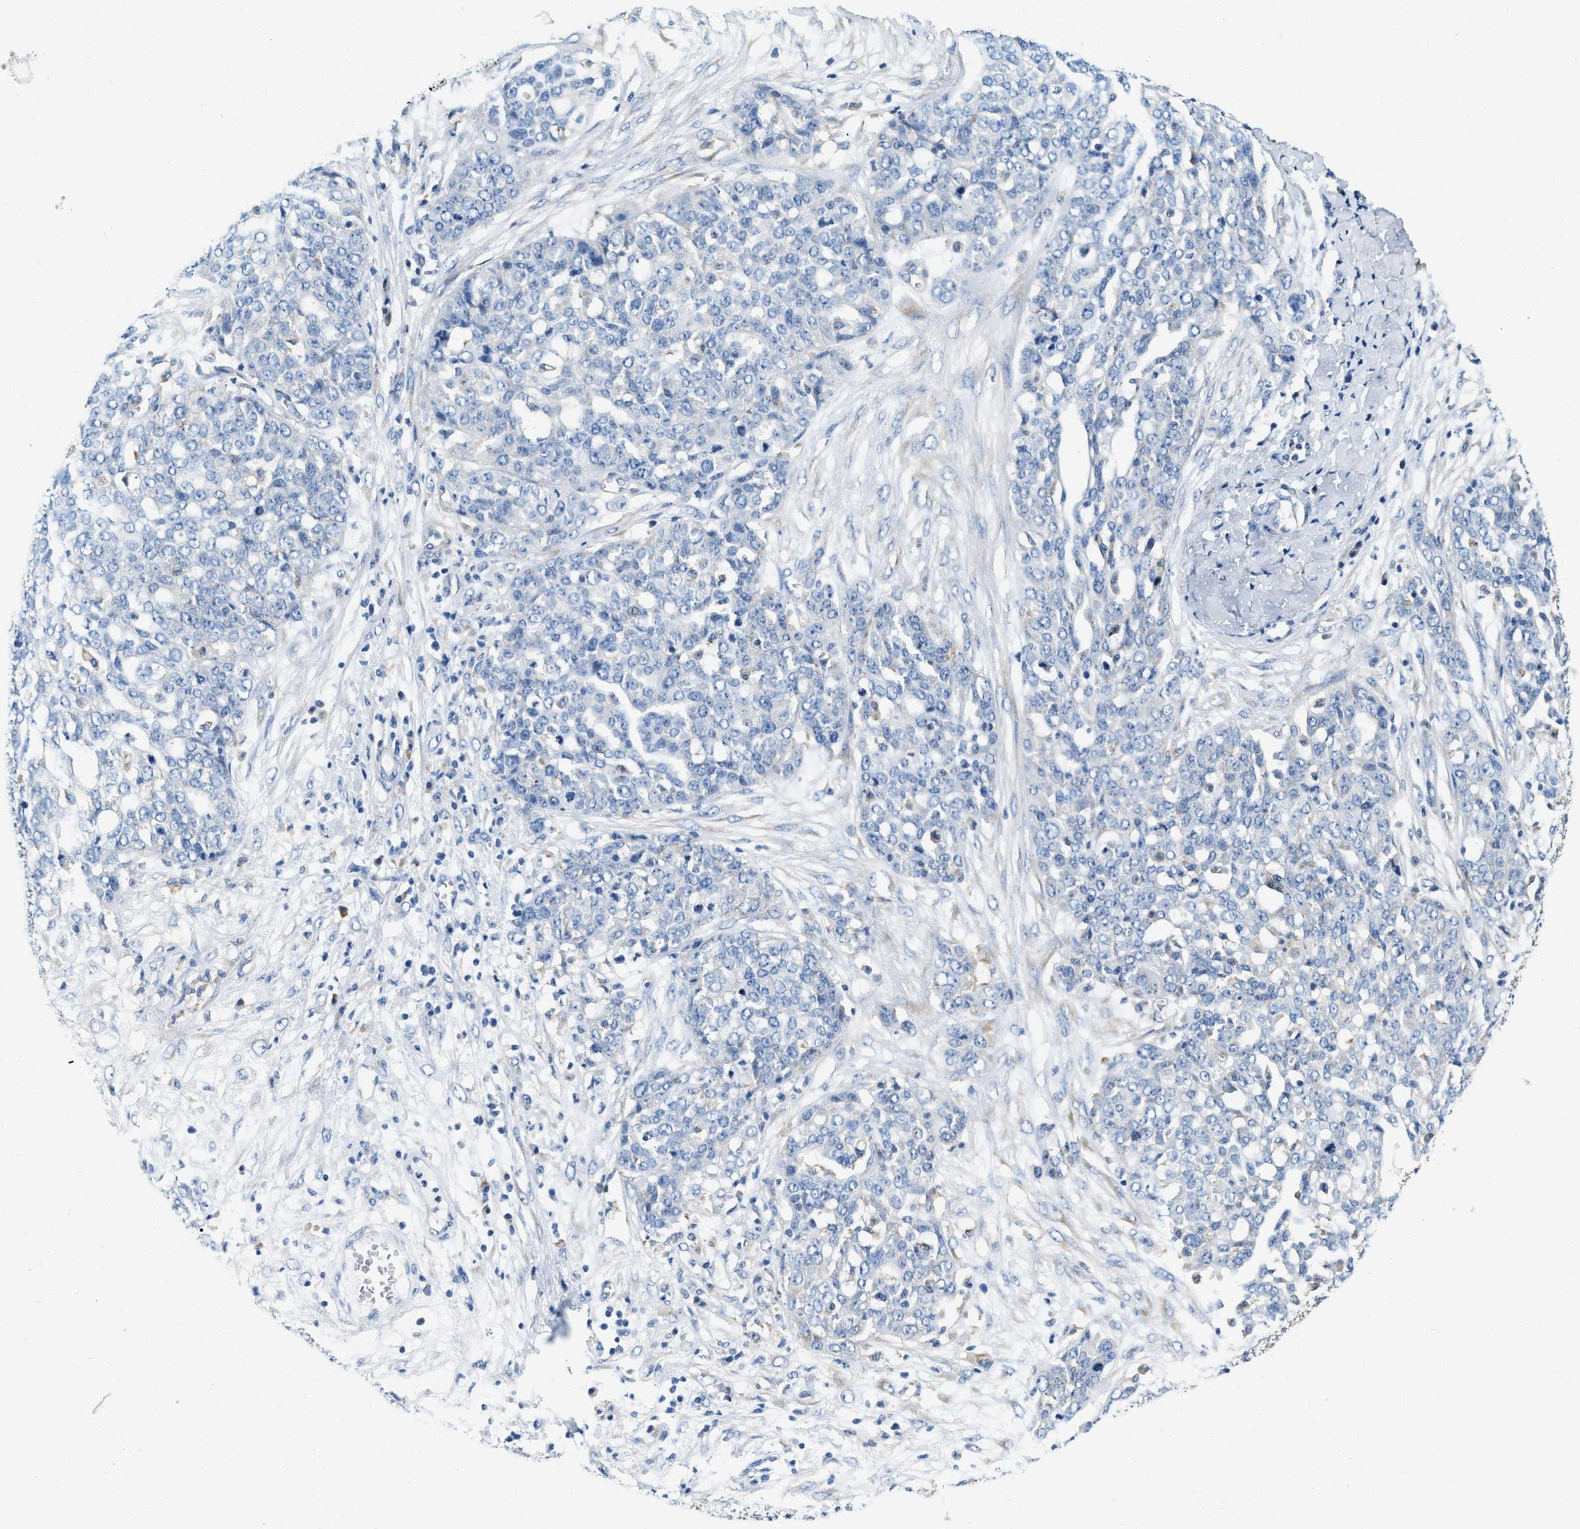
{"staining": {"intensity": "negative", "quantity": "none", "location": "none"}, "tissue": "ovarian cancer", "cell_type": "Tumor cells", "image_type": "cancer", "snomed": [{"axis": "morphology", "description": "Cystadenocarcinoma, serous, NOS"}, {"axis": "topography", "description": "Soft tissue"}, {"axis": "topography", "description": "Ovary"}], "caption": "High power microscopy histopathology image of an immunohistochemistry (IHC) histopathology image of ovarian cancer, revealing no significant positivity in tumor cells.", "gene": "EIF2AK2", "patient": {"sex": "female", "age": 57}}